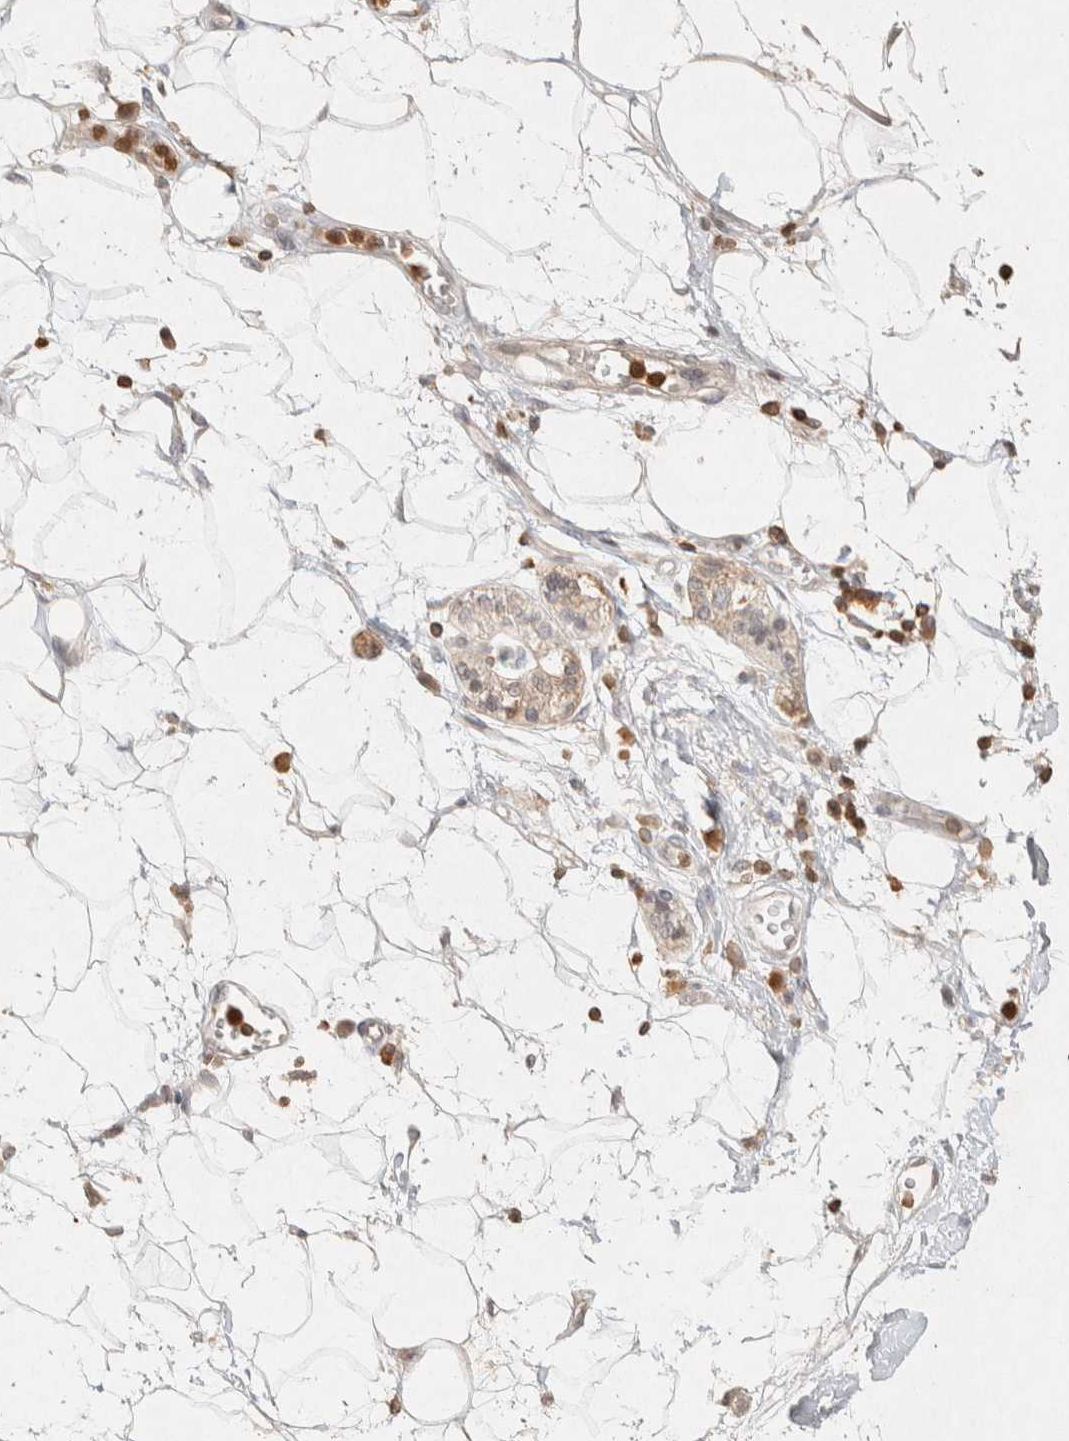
{"staining": {"intensity": "weak", "quantity": "25%-75%", "location": "cytoplasmic/membranous"}, "tissue": "adipose tissue", "cell_type": "Adipocytes", "image_type": "normal", "snomed": [{"axis": "morphology", "description": "Normal tissue, NOS"}, {"axis": "morphology", "description": "Adenocarcinoma, NOS"}, {"axis": "topography", "description": "Duodenum"}, {"axis": "topography", "description": "Peripheral nerve tissue"}], "caption": "About 25%-75% of adipocytes in normal adipose tissue display weak cytoplasmic/membranous protein expression as visualized by brown immunohistochemical staining.", "gene": "RAC2", "patient": {"sex": "female", "age": 60}}